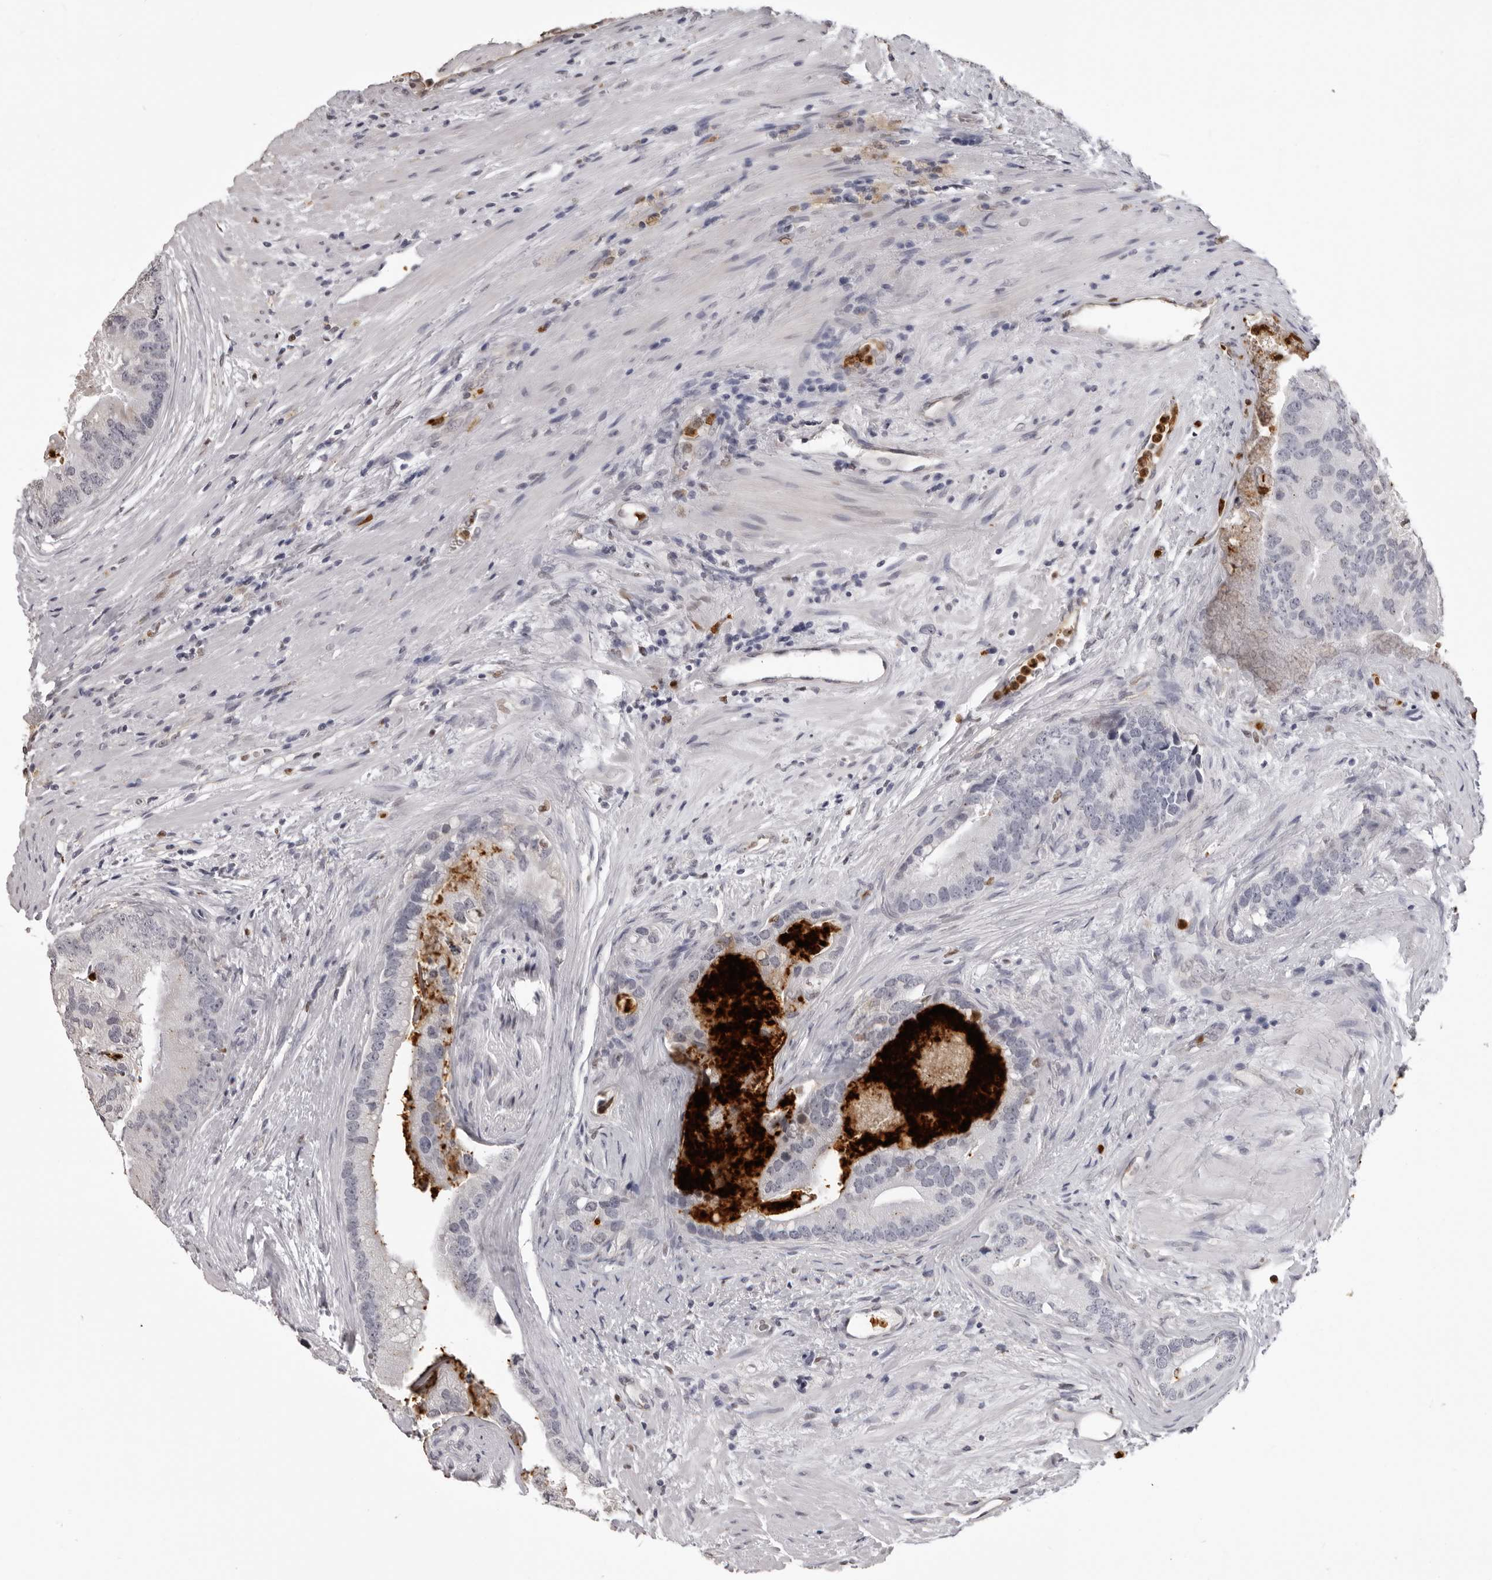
{"staining": {"intensity": "negative", "quantity": "none", "location": "none"}, "tissue": "prostate cancer", "cell_type": "Tumor cells", "image_type": "cancer", "snomed": [{"axis": "morphology", "description": "Adenocarcinoma, High grade"}, {"axis": "topography", "description": "Prostate"}], "caption": "IHC micrograph of neoplastic tissue: human prostate cancer stained with DAB exhibits no significant protein expression in tumor cells. (Brightfield microscopy of DAB (3,3'-diaminobenzidine) immunohistochemistry at high magnification).", "gene": "IL31", "patient": {"sex": "male", "age": 70}}